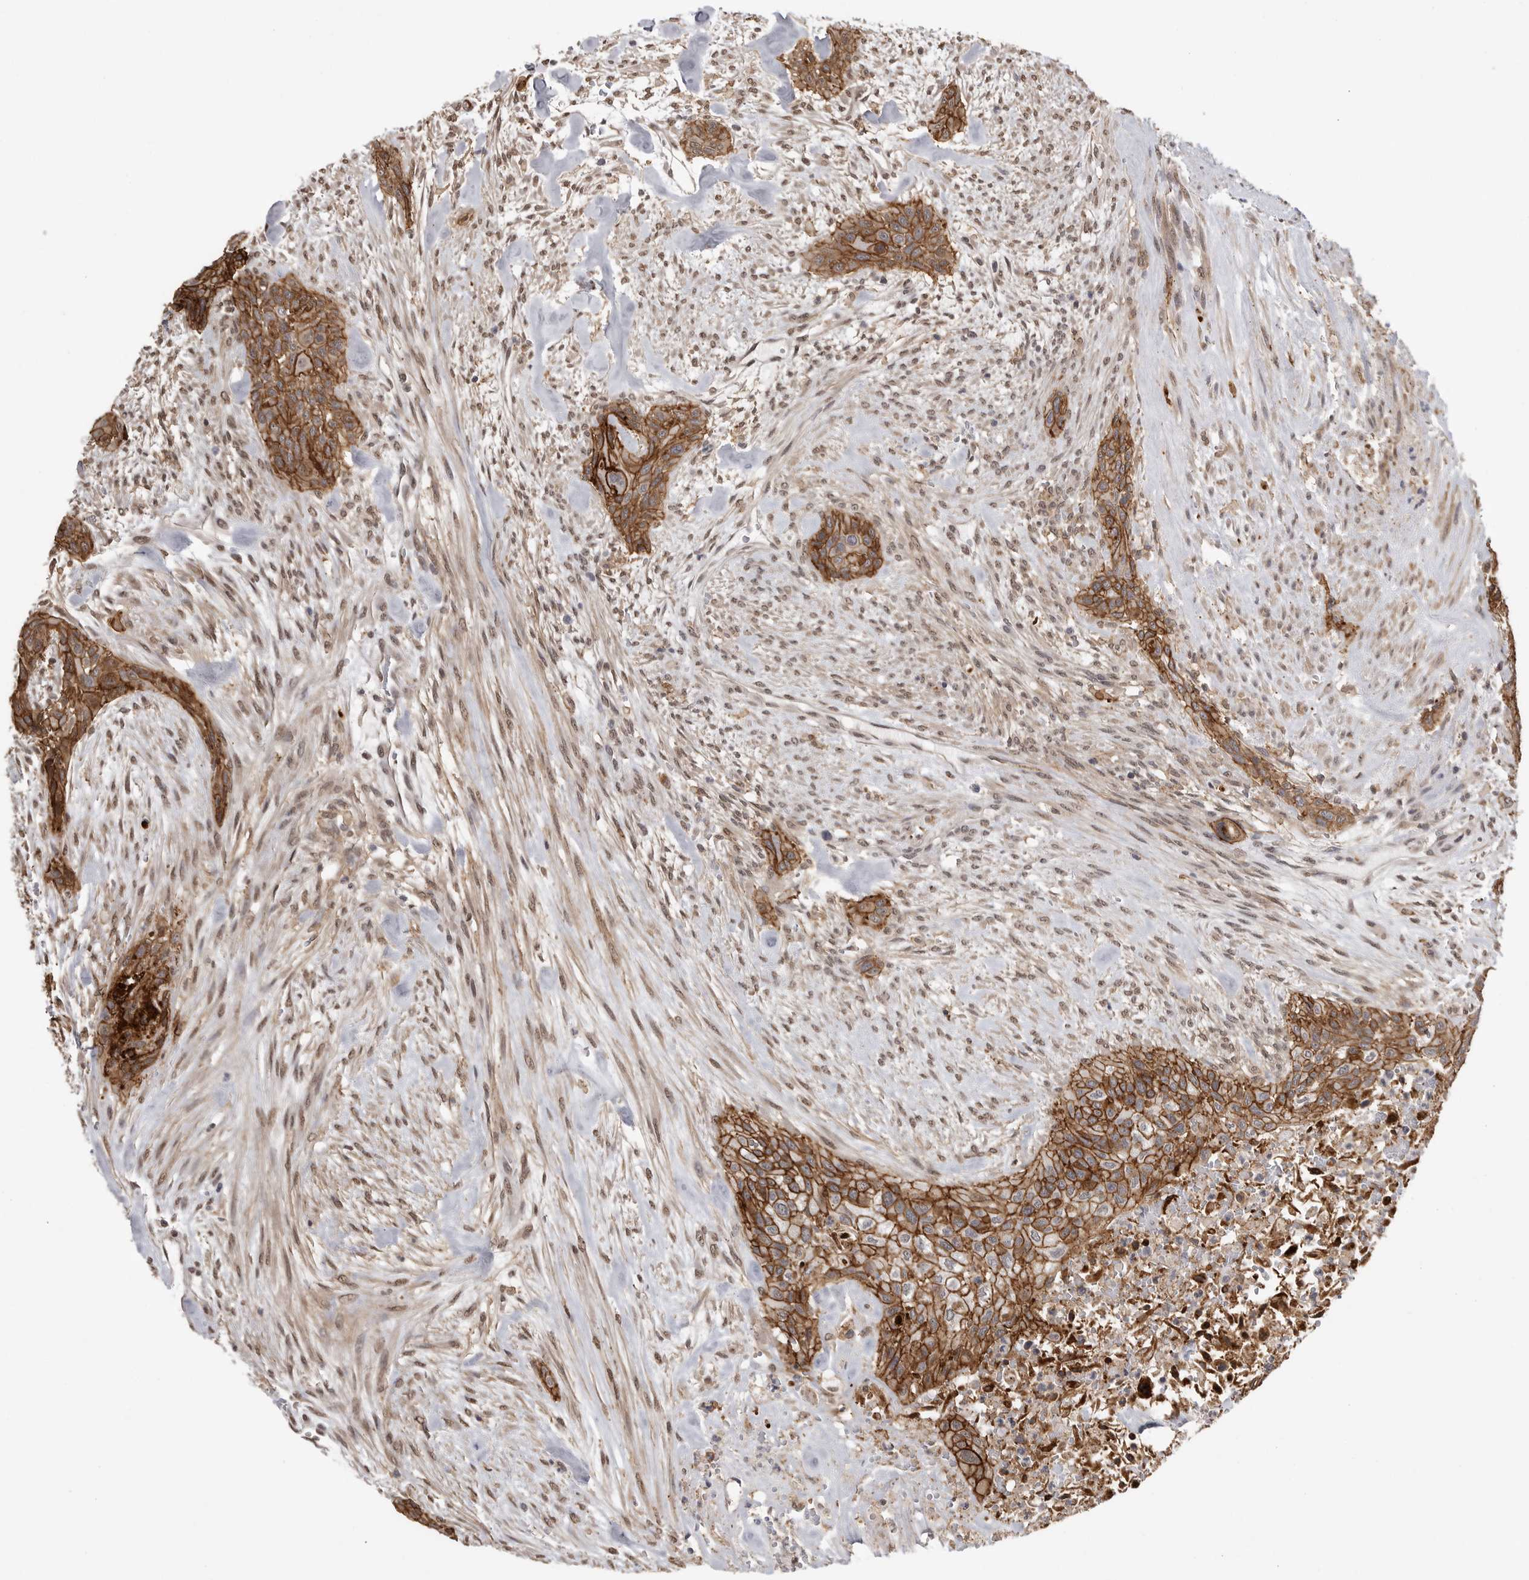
{"staining": {"intensity": "strong", "quantity": ">75%", "location": "cytoplasmic/membranous"}, "tissue": "urothelial cancer", "cell_type": "Tumor cells", "image_type": "cancer", "snomed": [{"axis": "morphology", "description": "Urothelial carcinoma, High grade"}, {"axis": "topography", "description": "Urinary bladder"}], "caption": "Brown immunohistochemical staining in high-grade urothelial carcinoma displays strong cytoplasmic/membranous expression in approximately >75% of tumor cells.", "gene": "NECTIN1", "patient": {"sex": "male", "age": 35}}